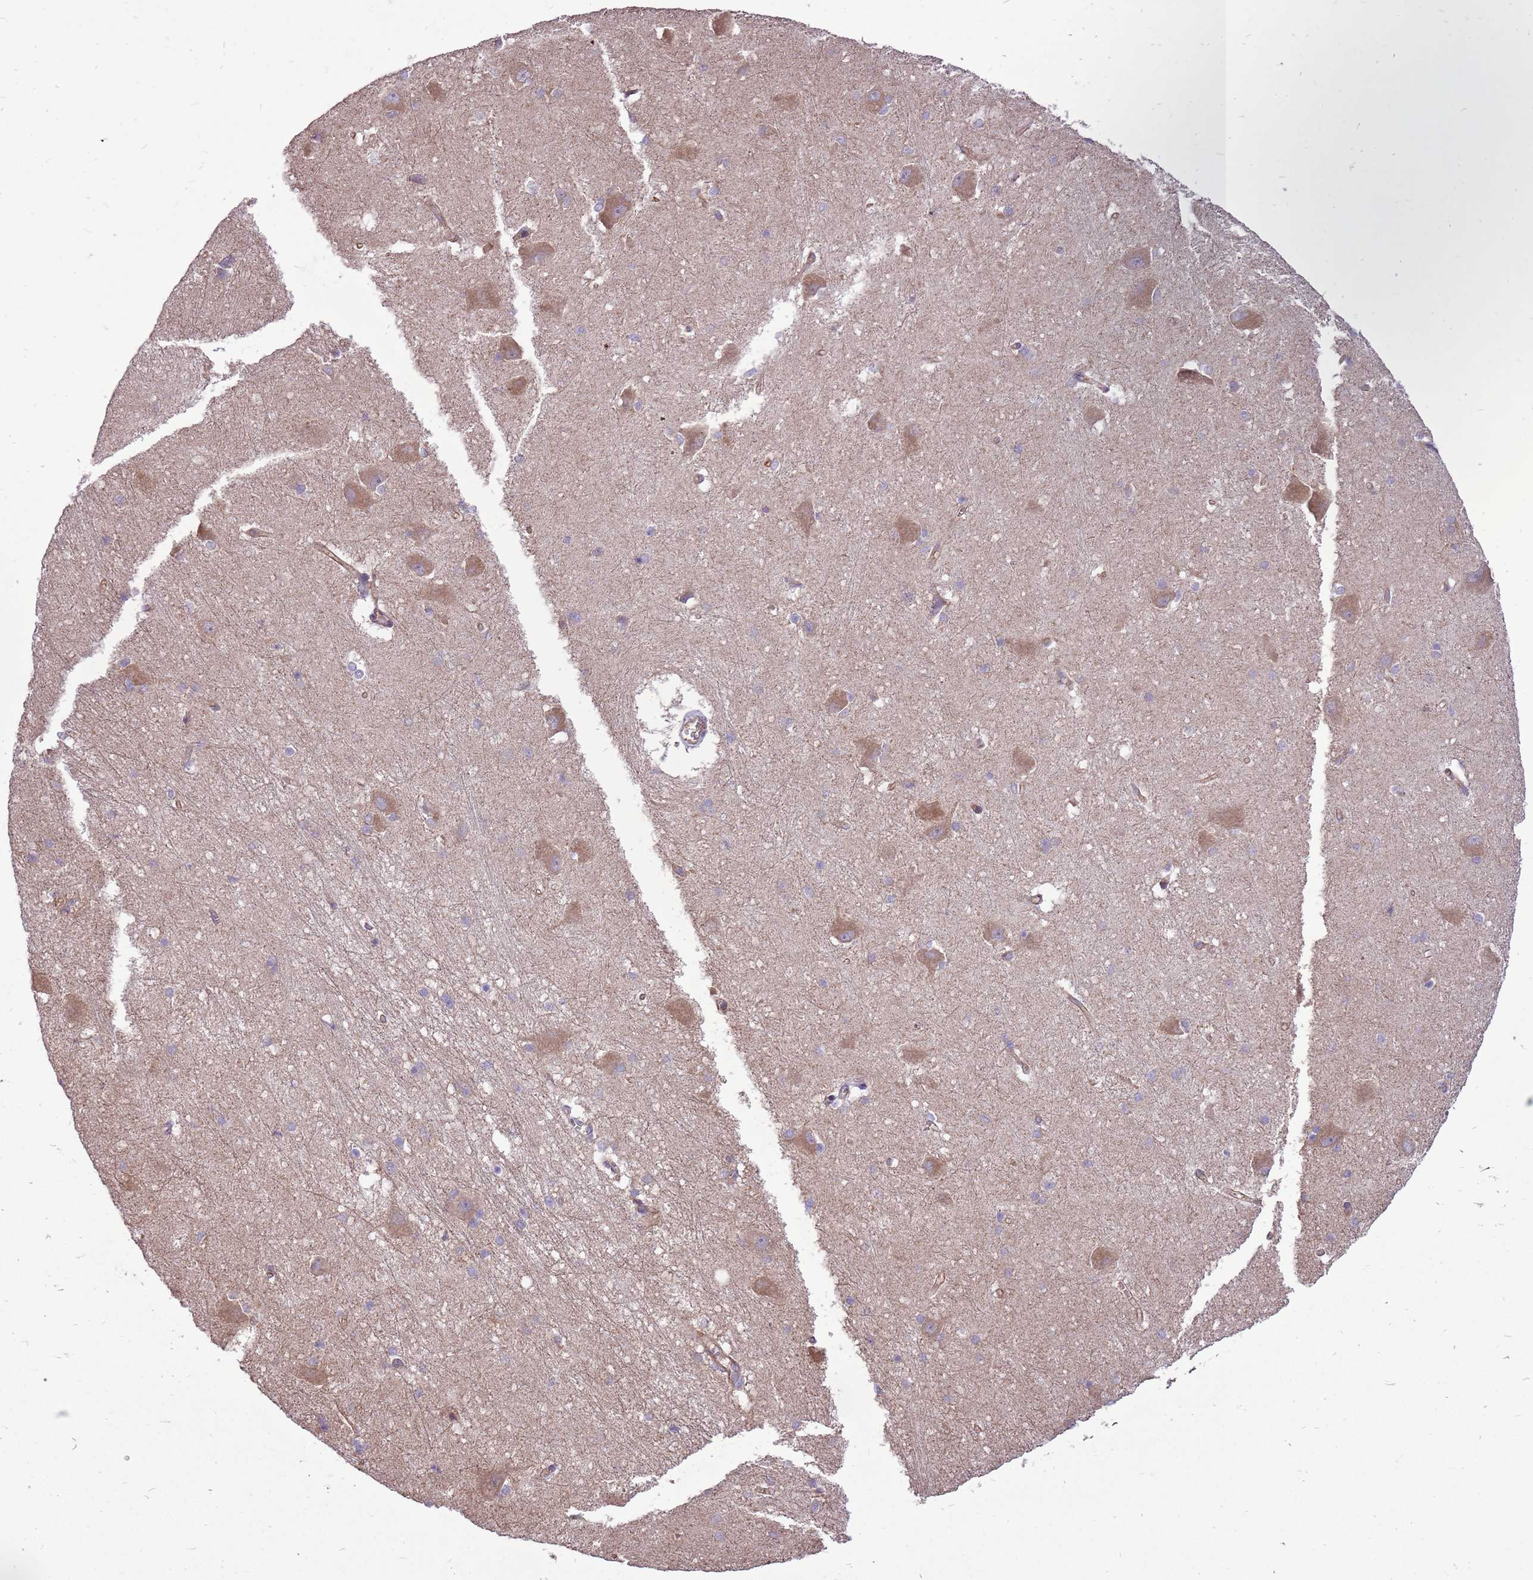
{"staining": {"intensity": "negative", "quantity": "none", "location": "none"}, "tissue": "caudate", "cell_type": "Glial cells", "image_type": "normal", "snomed": [{"axis": "morphology", "description": "Normal tissue, NOS"}, {"axis": "topography", "description": "Lateral ventricle wall"}], "caption": "High magnification brightfield microscopy of normal caudate stained with DAB (3,3'-diaminobenzidine) (brown) and counterstained with hematoxylin (blue): glial cells show no significant positivity. (DAB (3,3'-diaminobenzidine) immunohistochemistry (IHC) with hematoxylin counter stain).", "gene": "WASHC4", "patient": {"sex": "male", "age": 37}}